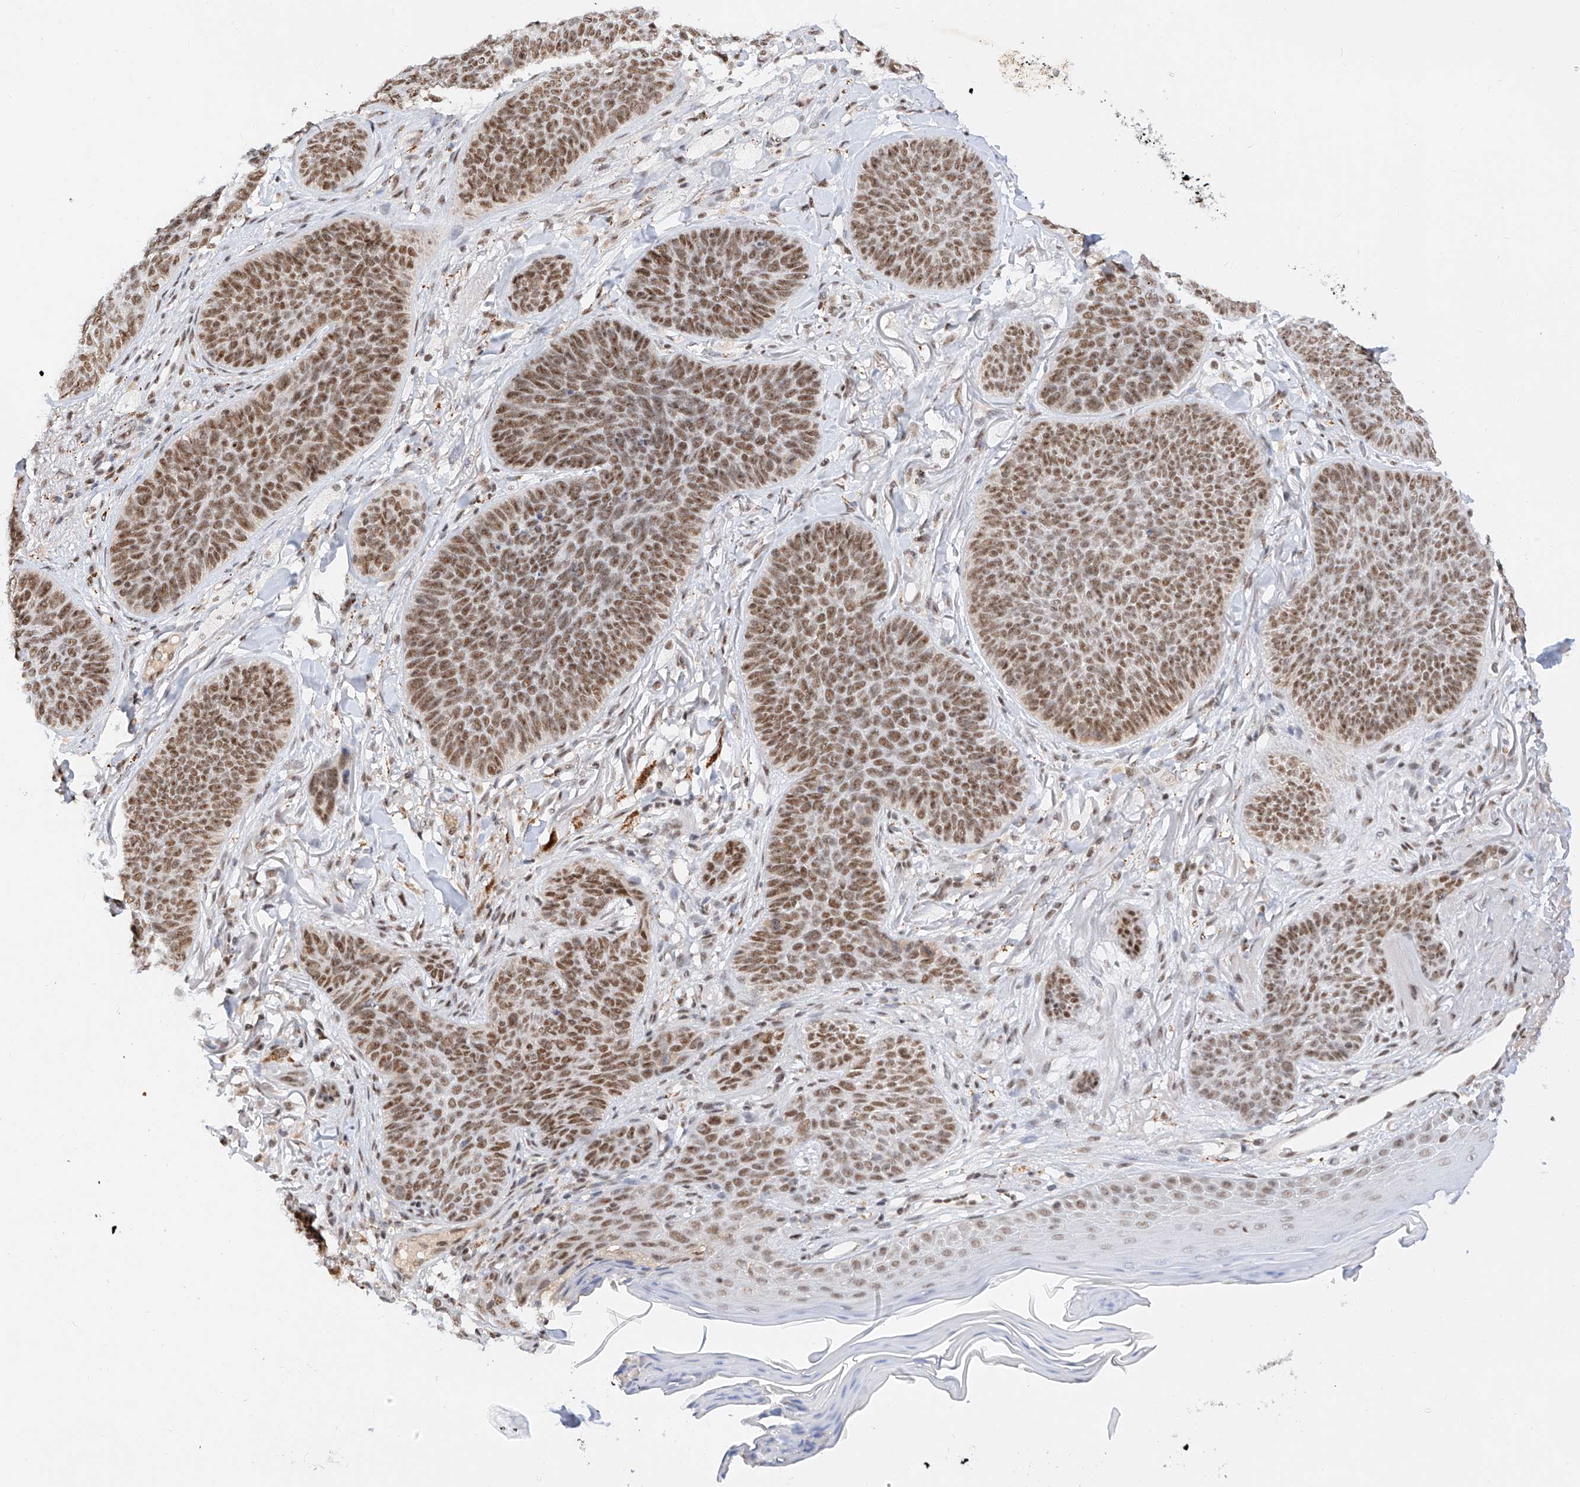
{"staining": {"intensity": "moderate", "quantity": ">75%", "location": "nuclear"}, "tissue": "skin cancer", "cell_type": "Tumor cells", "image_type": "cancer", "snomed": [{"axis": "morphology", "description": "Basal cell carcinoma"}, {"axis": "topography", "description": "Skin"}], "caption": "Protein analysis of skin cancer tissue displays moderate nuclear staining in about >75% of tumor cells.", "gene": "NRF1", "patient": {"sex": "male", "age": 85}}